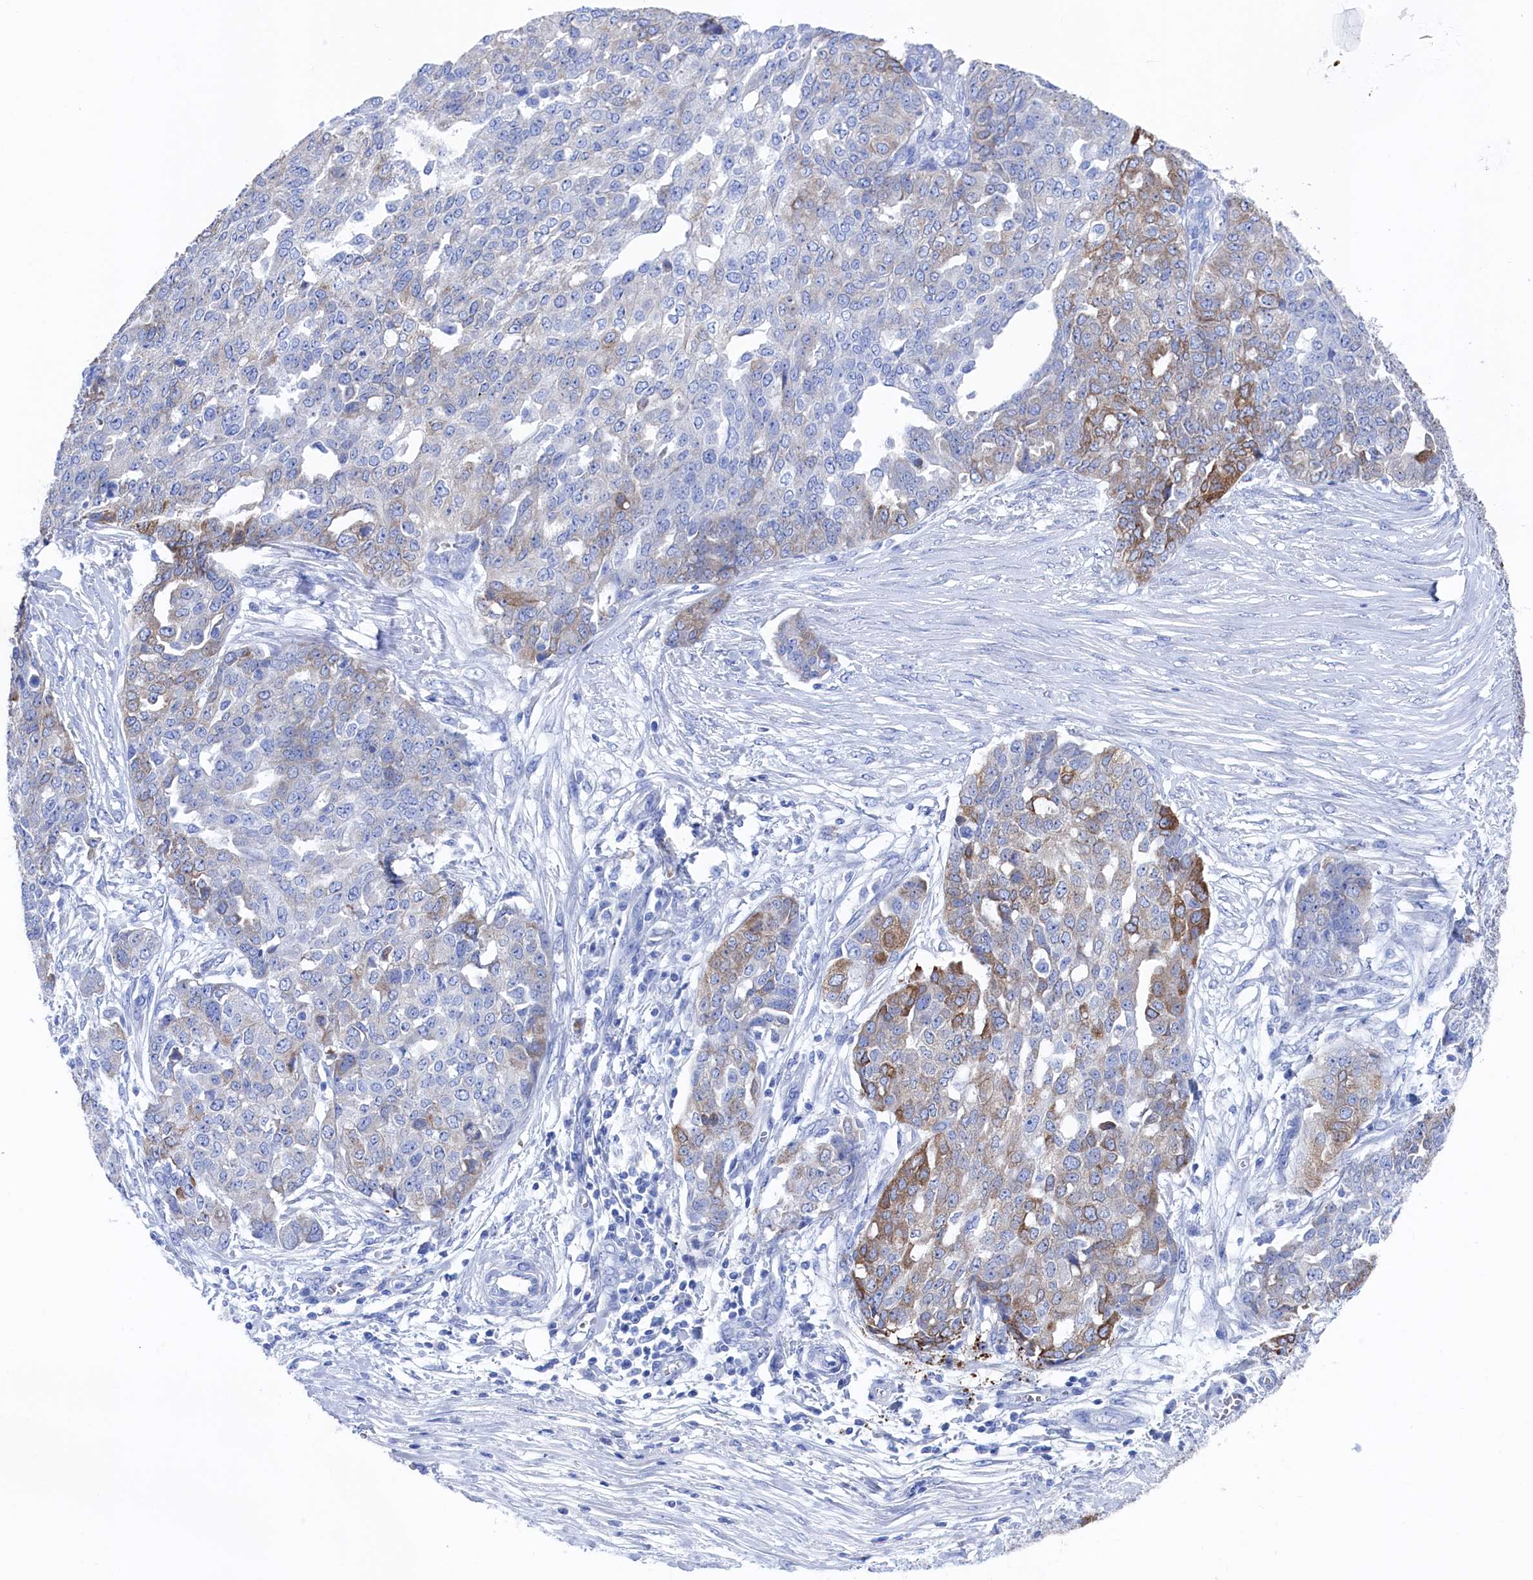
{"staining": {"intensity": "moderate", "quantity": "<25%", "location": "cytoplasmic/membranous"}, "tissue": "ovarian cancer", "cell_type": "Tumor cells", "image_type": "cancer", "snomed": [{"axis": "morphology", "description": "Cystadenocarcinoma, serous, NOS"}, {"axis": "topography", "description": "Soft tissue"}, {"axis": "topography", "description": "Ovary"}], "caption": "Tumor cells show low levels of moderate cytoplasmic/membranous expression in approximately <25% of cells in human serous cystadenocarcinoma (ovarian).", "gene": "TMOD2", "patient": {"sex": "female", "age": 57}}